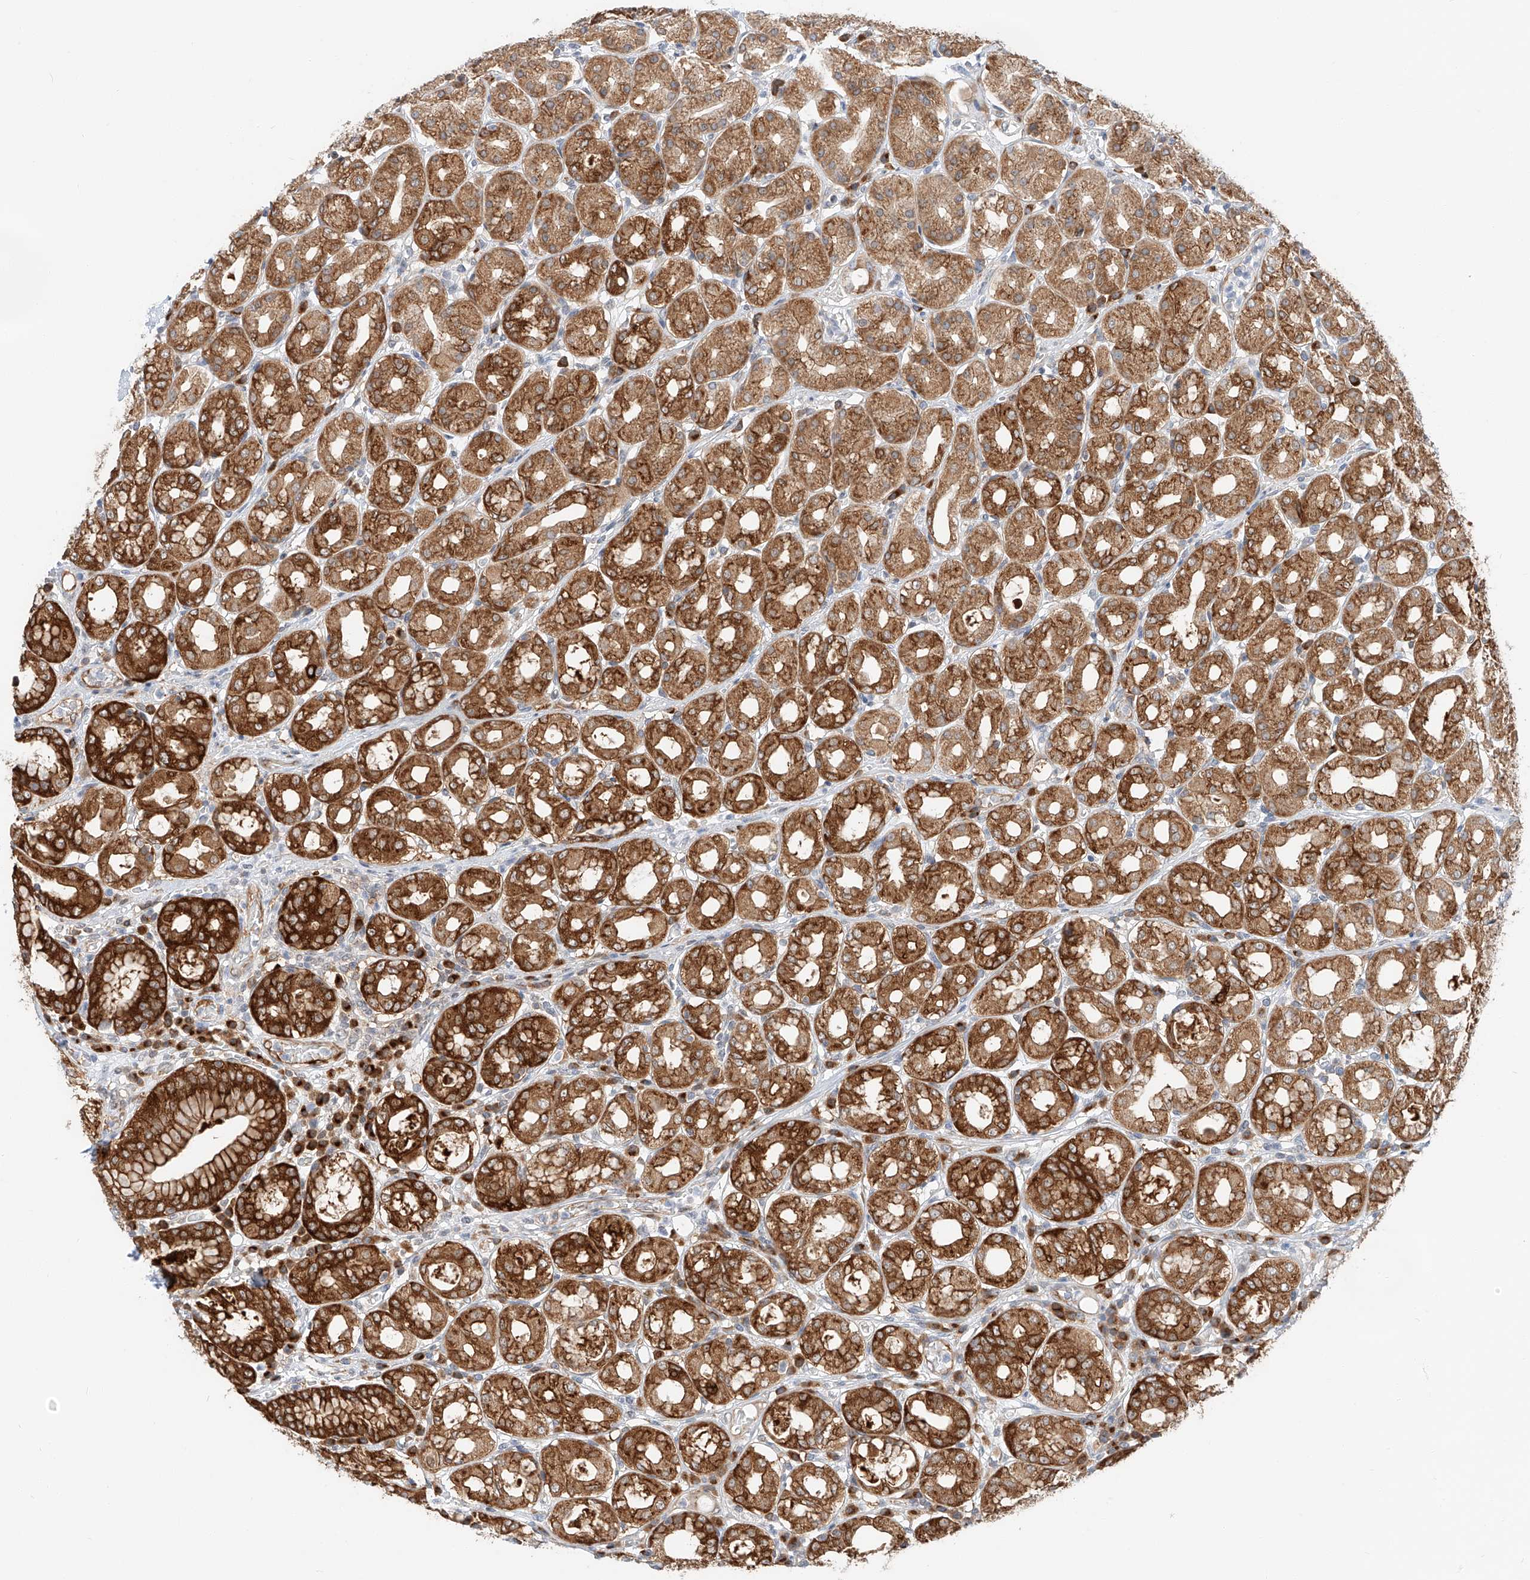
{"staining": {"intensity": "strong", "quantity": ">75%", "location": "cytoplasmic/membranous"}, "tissue": "stomach", "cell_type": "Glandular cells", "image_type": "normal", "snomed": [{"axis": "morphology", "description": "Normal tissue, NOS"}, {"axis": "topography", "description": "Stomach"}, {"axis": "topography", "description": "Stomach, lower"}], "caption": "Immunohistochemistry (IHC) micrograph of normal stomach: human stomach stained using IHC demonstrates high levels of strong protein expression localized specifically in the cytoplasmic/membranous of glandular cells, appearing as a cytoplasmic/membranous brown color.", "gene": "CARMIL1", "patient": {"sex": "female", "age": 56}}